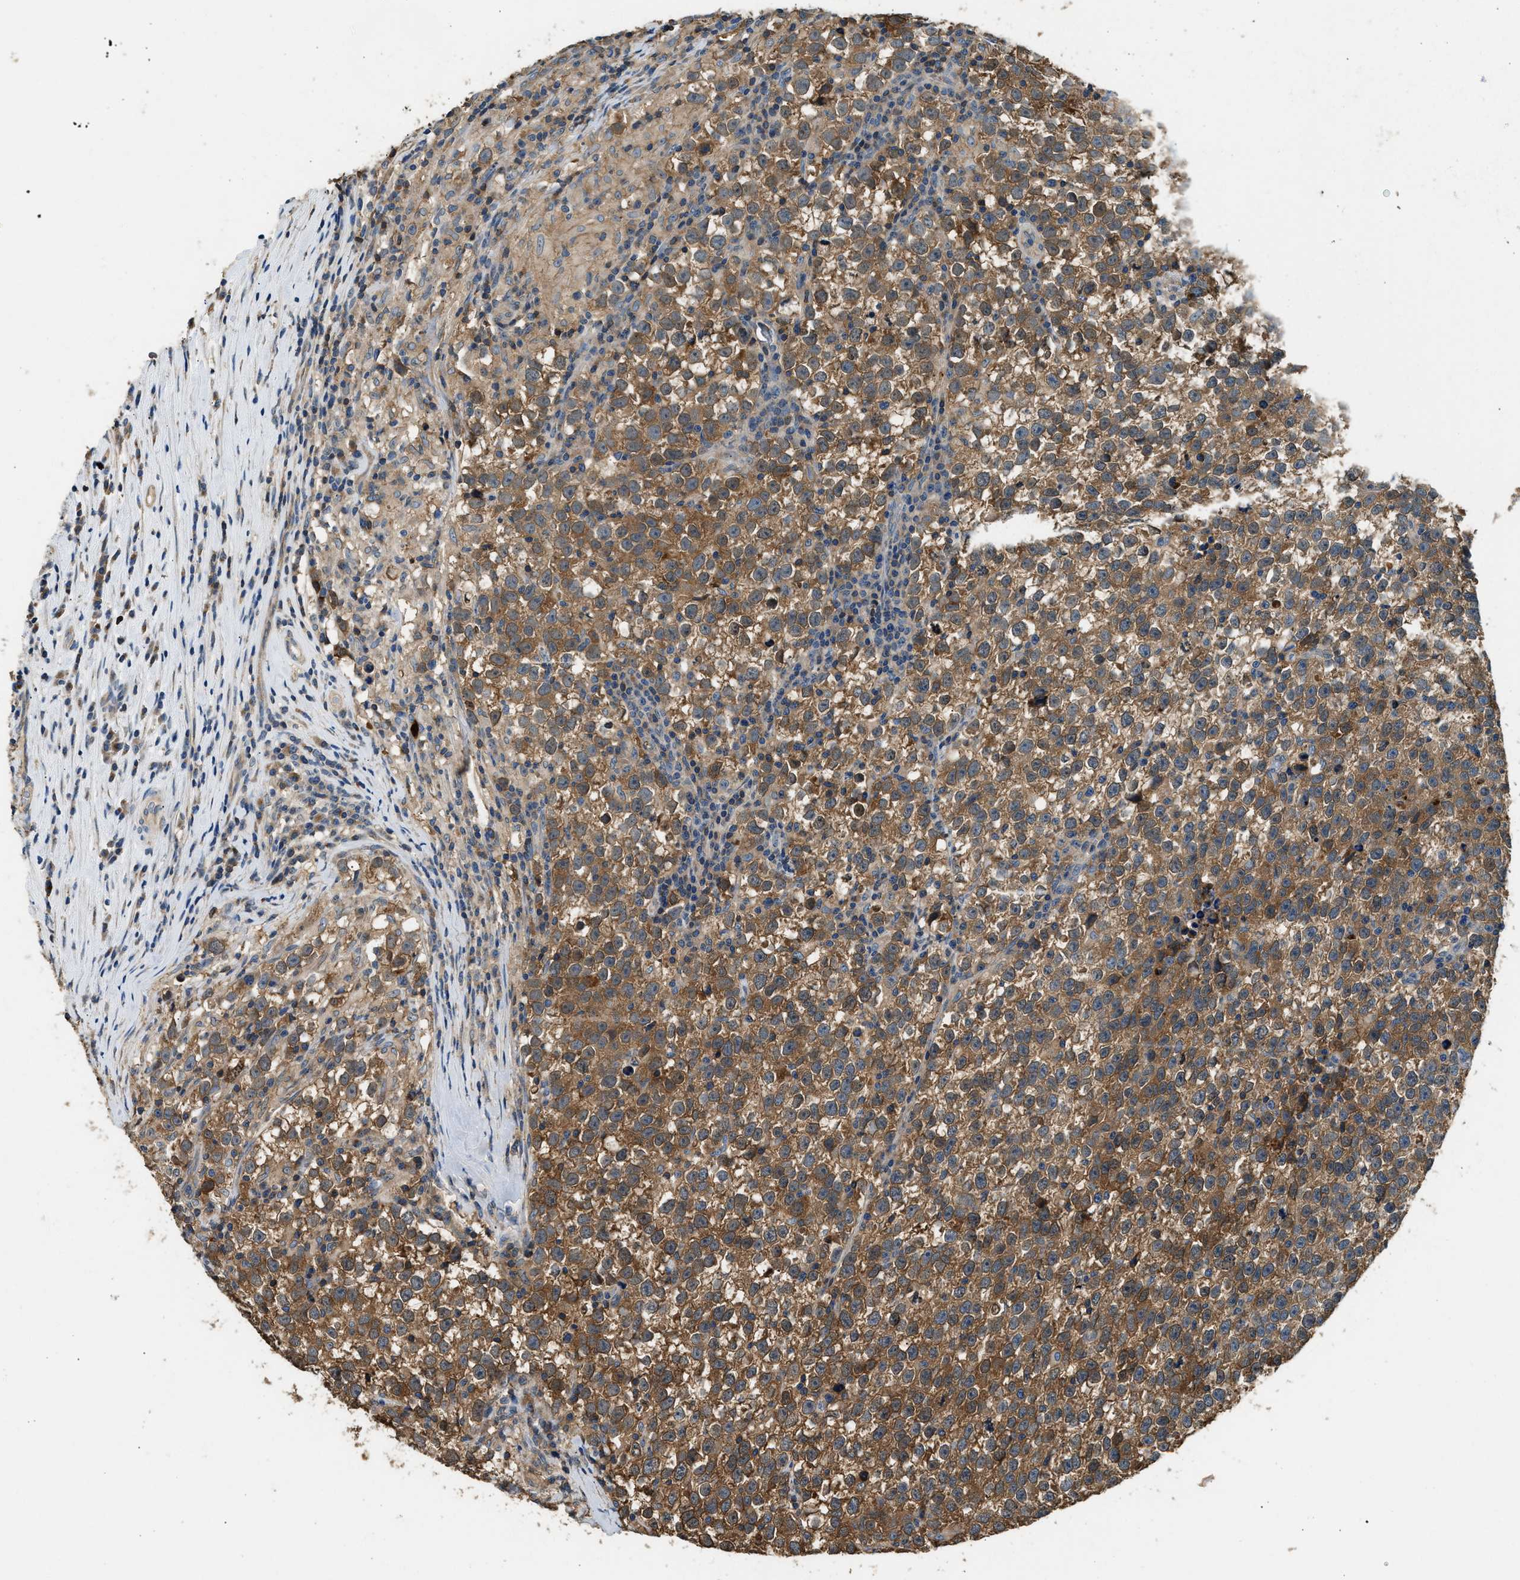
{"staining": {"intensity": "moderate", "quantity": ">75%", "location": "cytoplasmic/membranous"}, "tissue": "testis cancer", "cell_type": "Tumor cells", "image_type": "cancer", "snomed": [{"axis": "morphology", "description": "Normal tissue, NOS"}, {"axis": "morphology", "description": "Seminoma, NOS"}, {"axis": "topography", "description": "Testis"}], "caption": "Tumor cells reveal medium levels of moderate cytoplasmic/membranous positivity in about >75% of cells in testis cancer.", "gene": "ANXA3", "patient": {"sex": "male", "age": 43}}